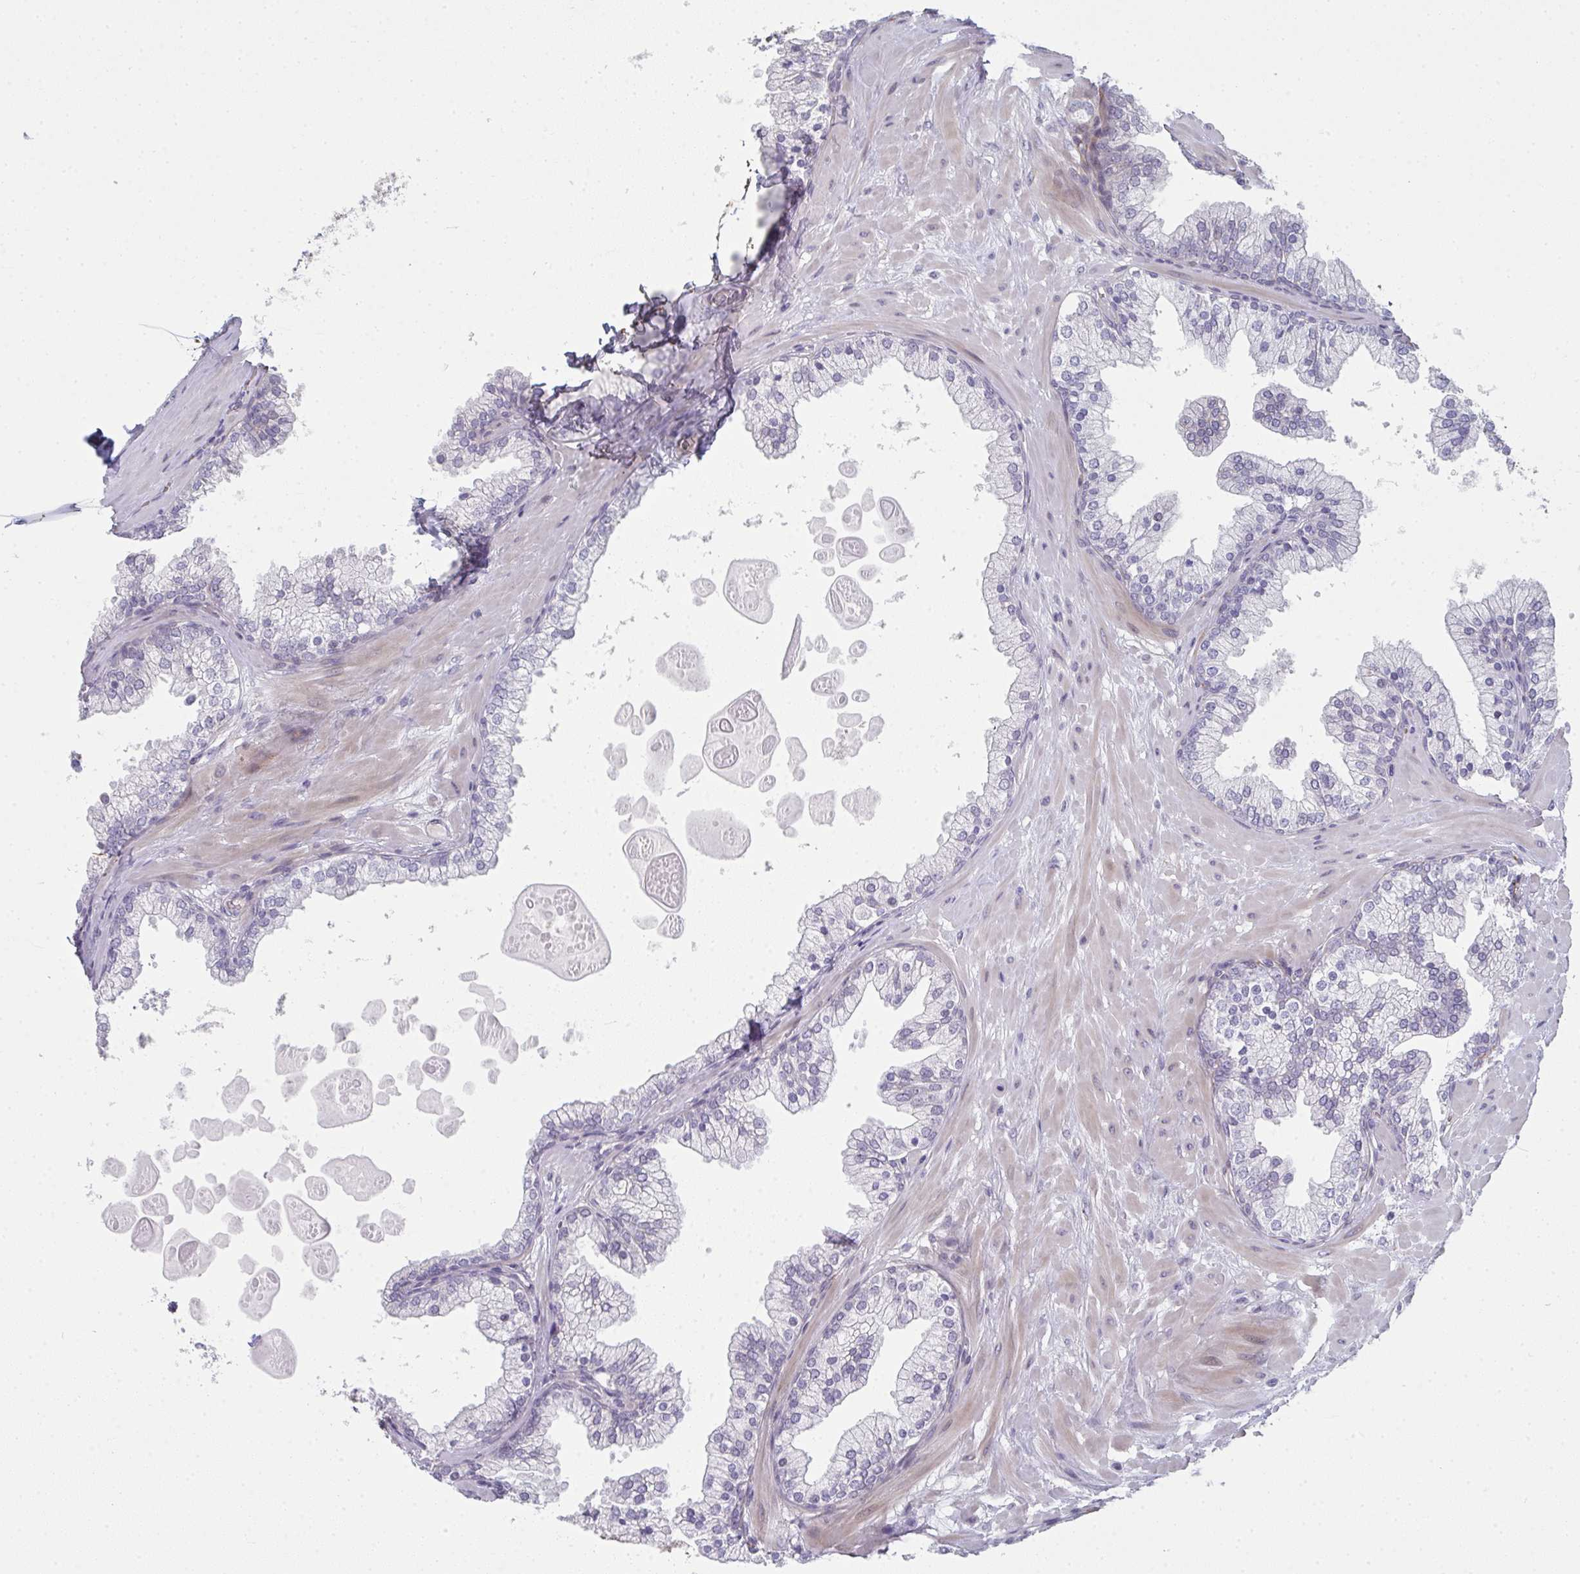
{"staining": {"intensity": "negative", "quantity": "none", "location": "none"}, "tissue": "prostate", "cell_type": "Glandular cells", "image_type": "normal", "snomed": [{"axis": "morphology", "description": "Normal tissue, NOS"}, {"axis": "topography", "description": "Prostate"}, {"axis": "topography", "description": "Peripheral nerve tissue"}], "caption": "Micrograph shows no significant protein positivity in glandular cells of normal prostate.", "gene": "A1CF", "patient": {"sex": "male", "age": 61}}